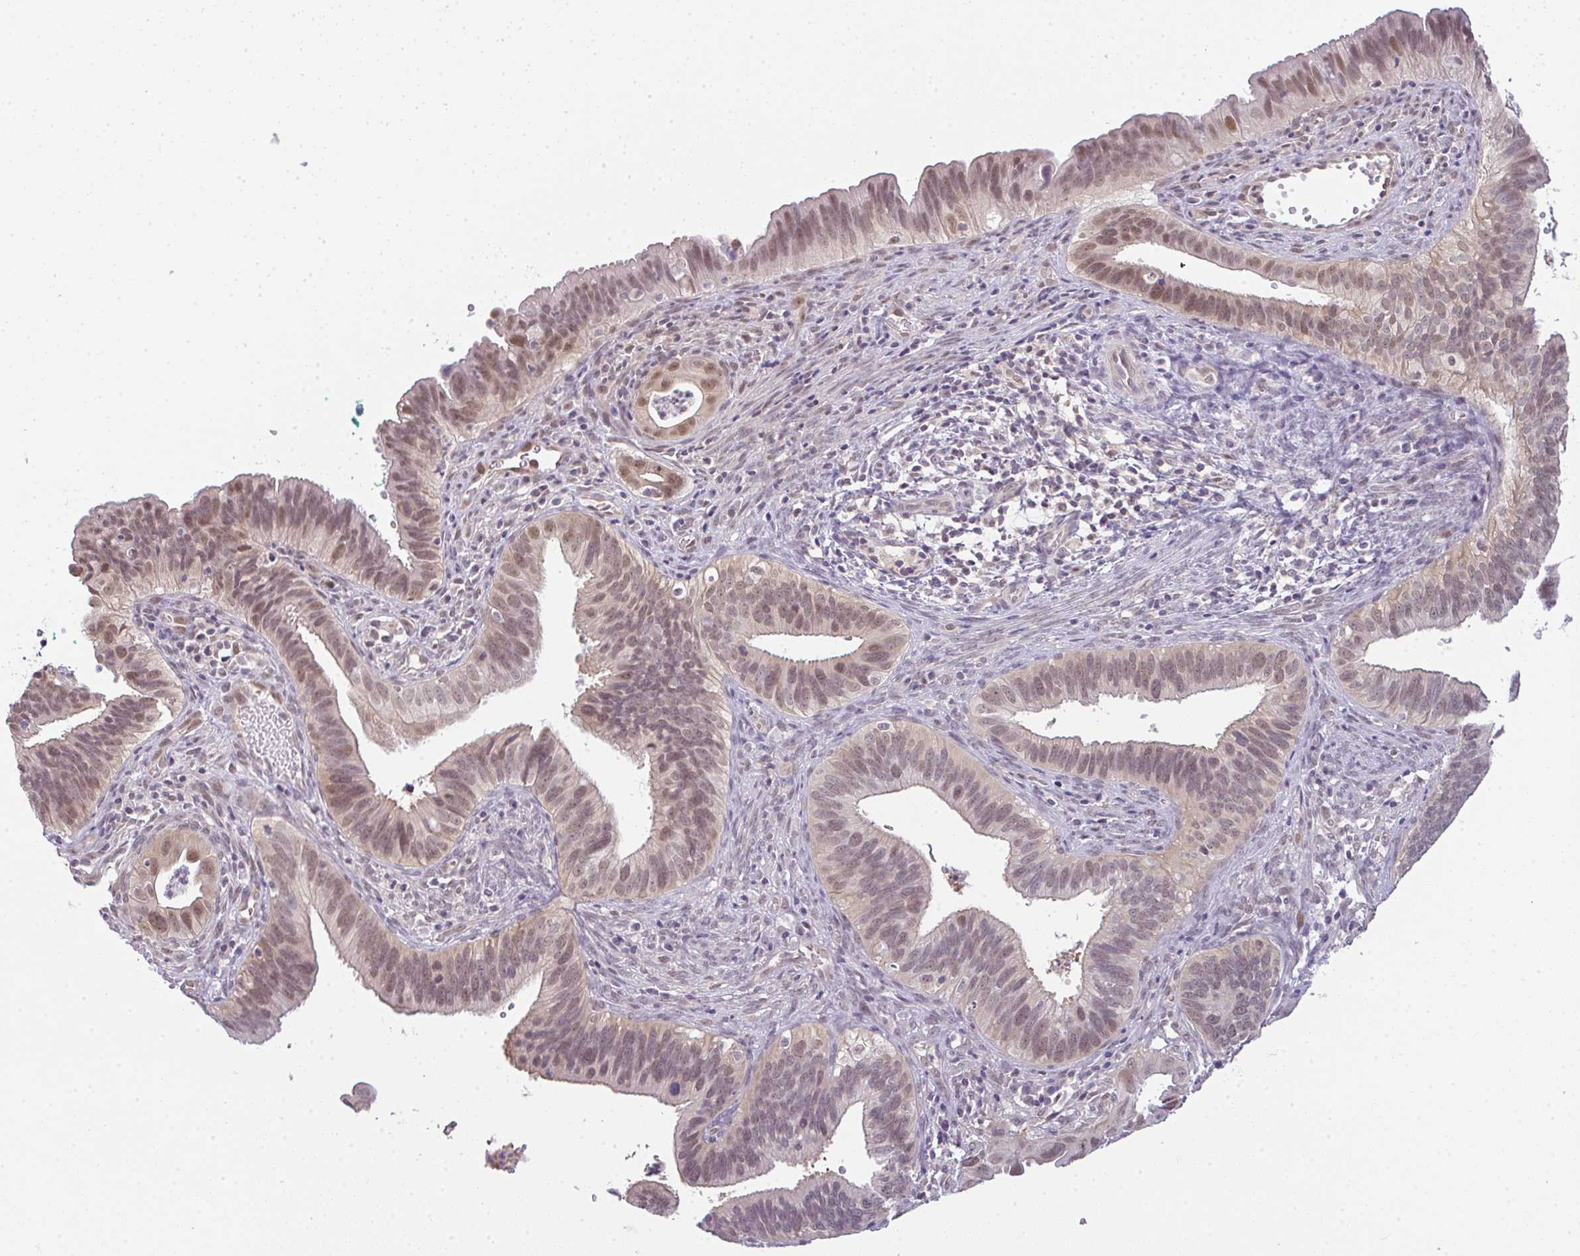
{"staining": {"intensity": "moderate", "quantity": ">75%", "location": "nuclear"}, "tissue": "cervical cancer", "cell_type": "Tumor cells", "image_type": "cancer", "snomed": [{"axis": "morphology", "description": "Adenocarcinoma, NOS"}, {"axis": "topography", "description": "Cervix"}], "caption": "A brown stain labels moderate nuclear expression of a protein in cervical cancer (adenocarcinoma) tumor cells.", "gene": "CSE1L", "patient": {"sex": "female", "age": 42}}